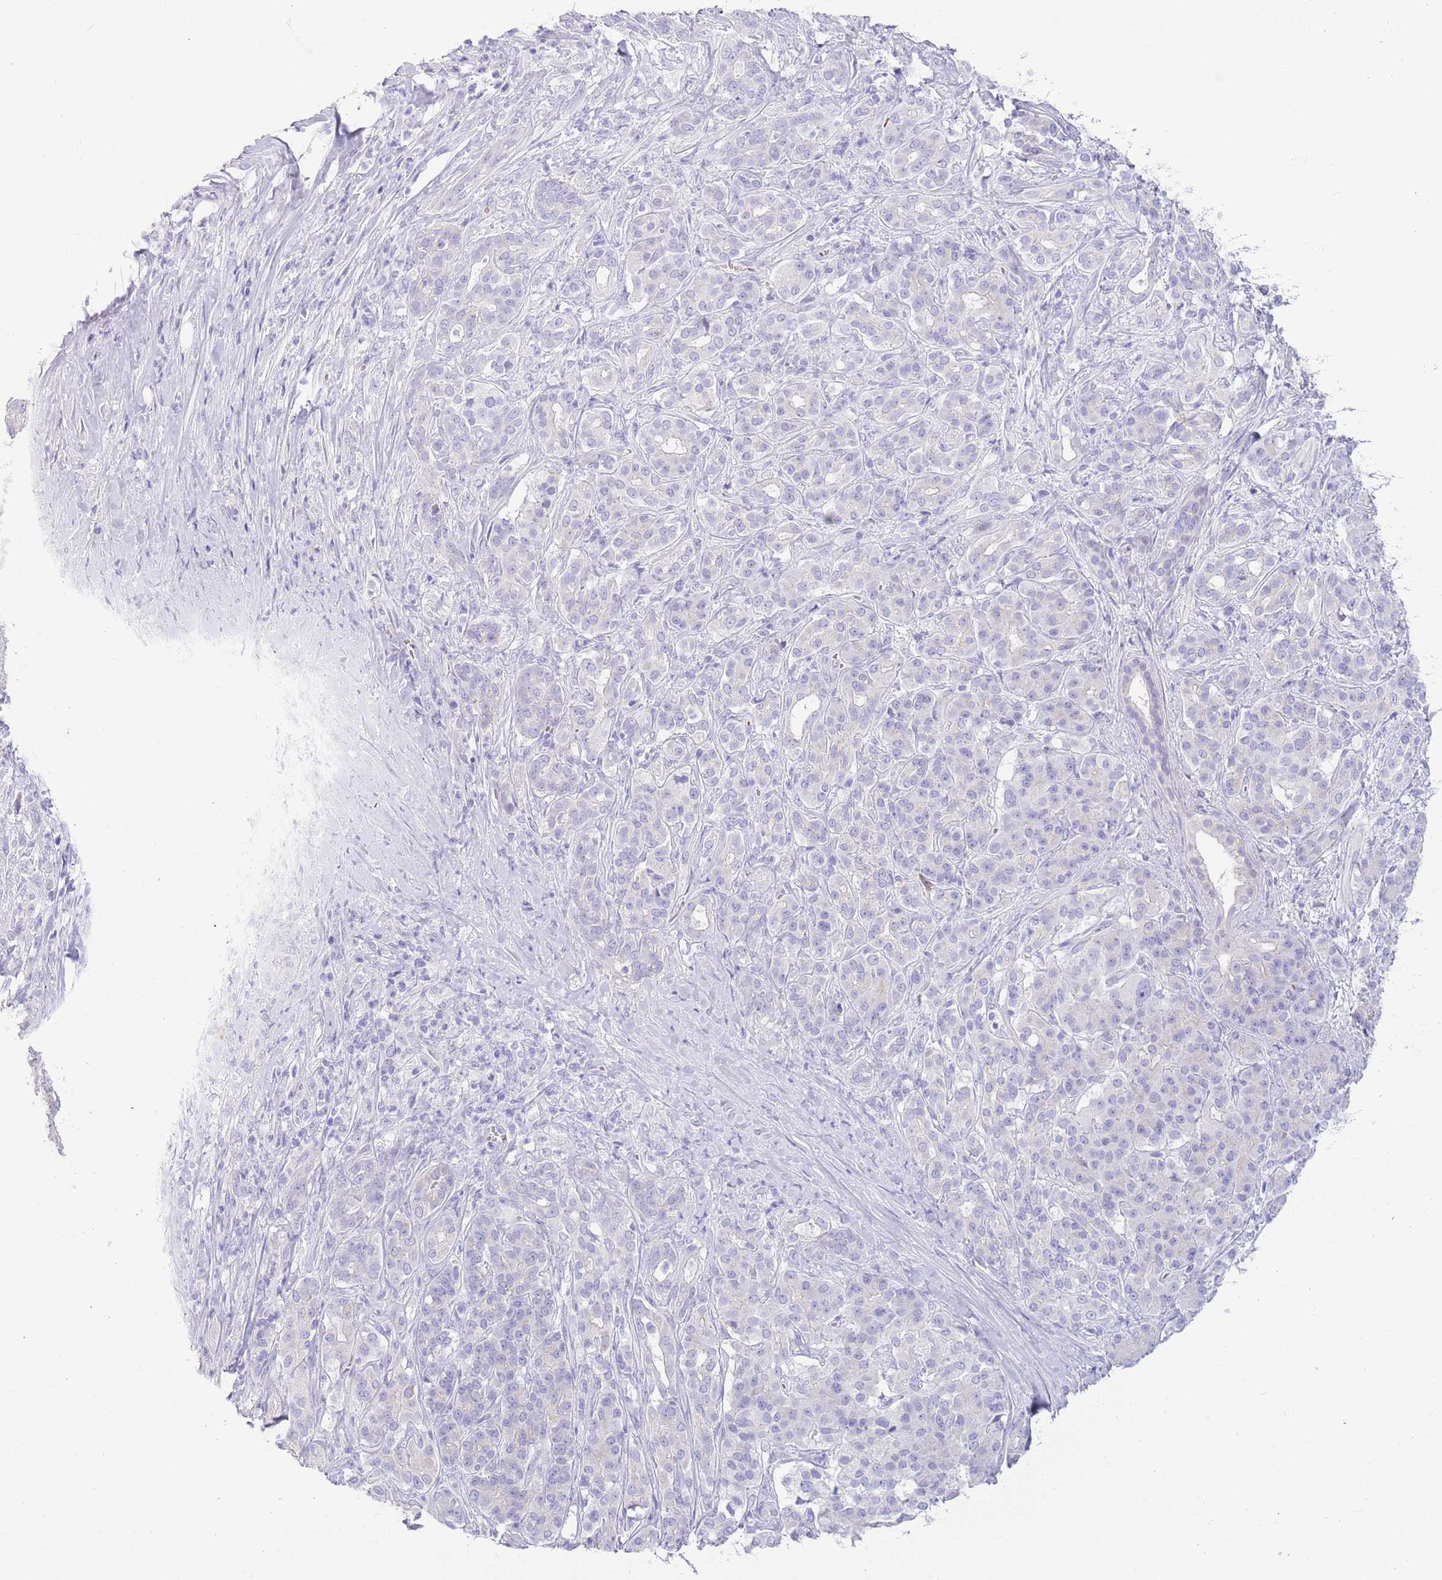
{"staining": {"intensity": "negative", "quantity": "none", "location": "none"}, "tissue": "pancreatic cancer", "cell_type": "Tumor cells", "image_type": "cancer", "snomed": [{"axis": "morphology", "description": "Adenocarcinoma, NOS"}, {"axis": "topography", "description": "Pancreas"}], "caption": "Image shows no protein positivity in tumor cells of pancreatic cancer tissue.", "gene": "ACR", "patient": {"sex": "male", "age": 57}}